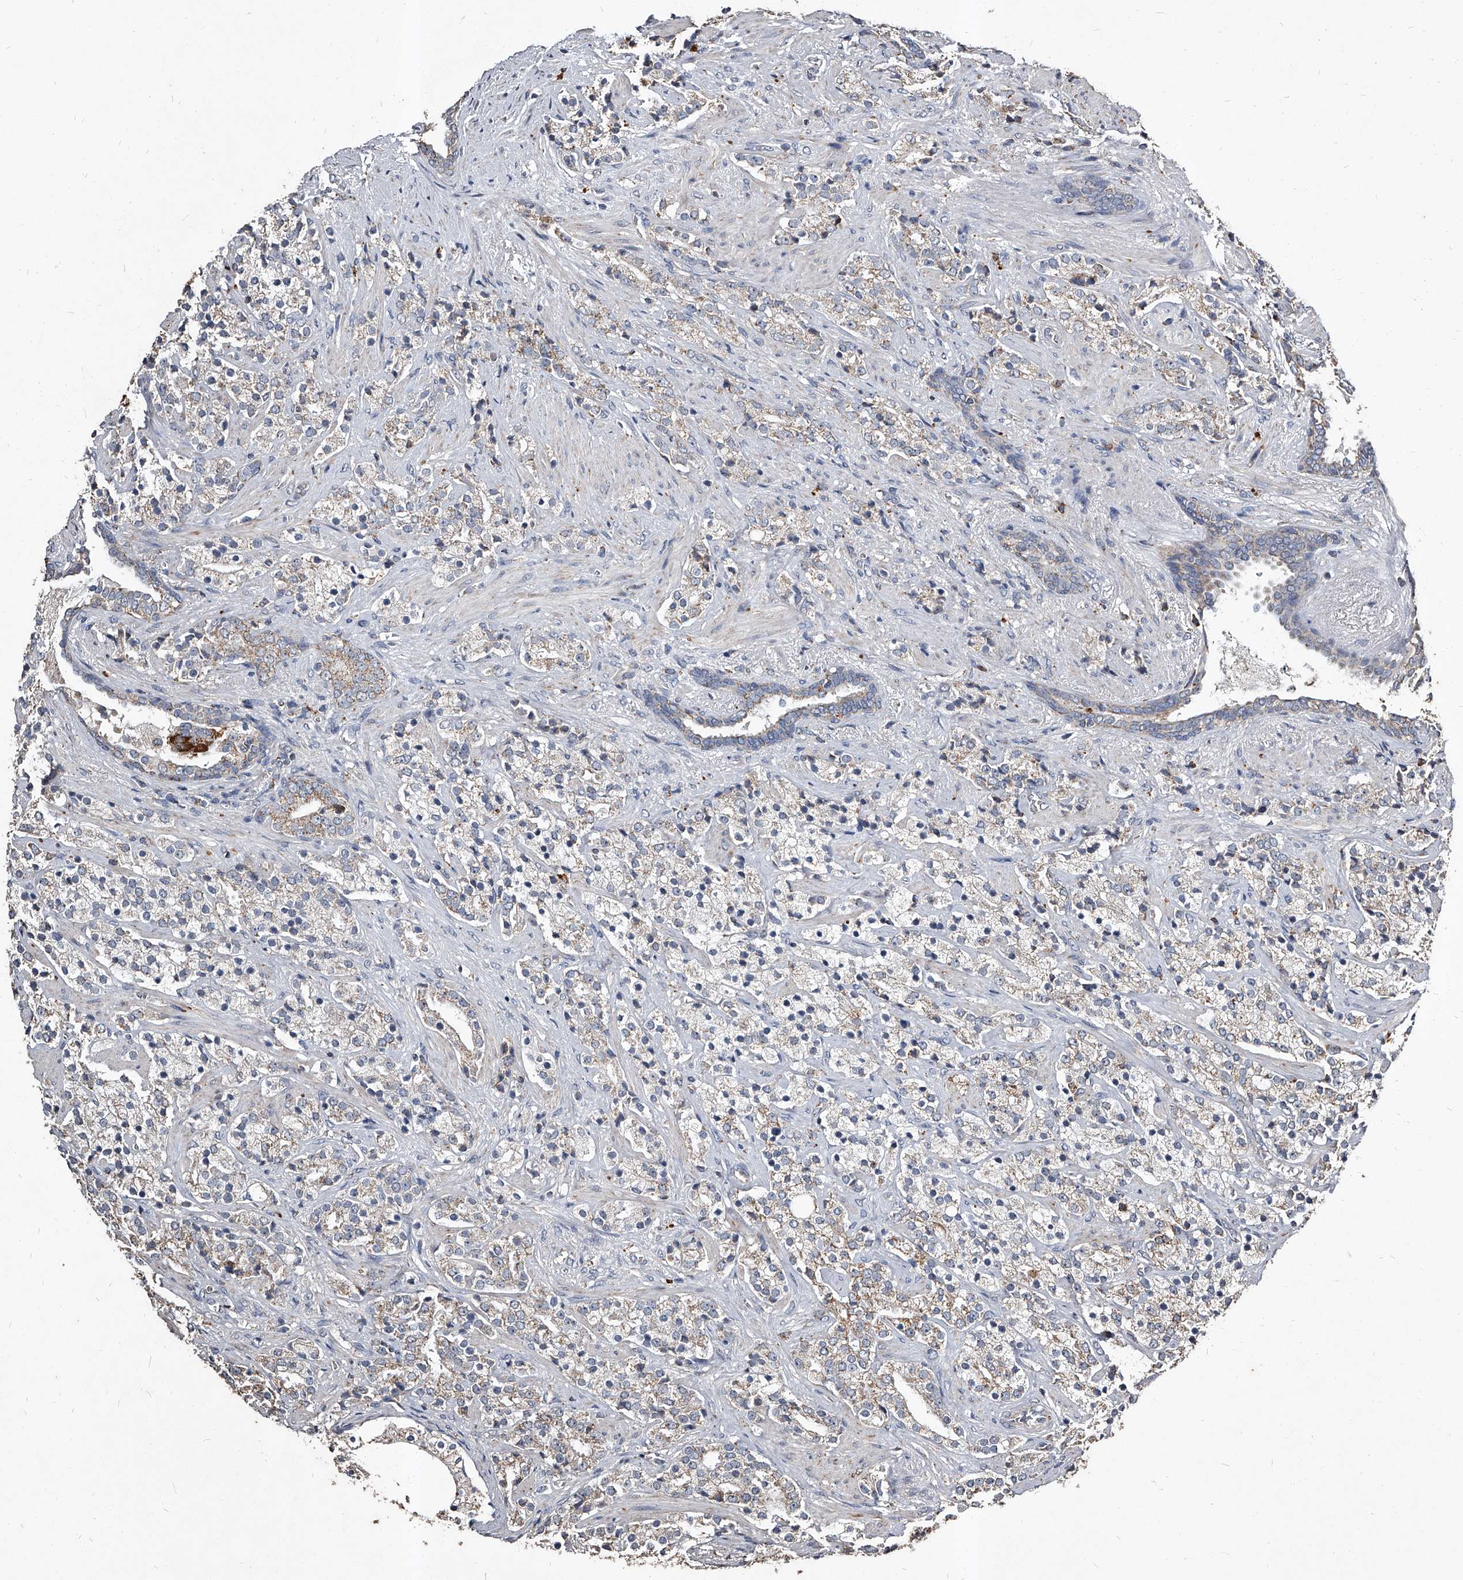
{"staining": {"intensity": "weak", "quantity": "25%-75%", "location": "cytoplasmic/membranous"}, "tissue": "prostate cancer", "cell_type": "Tumor cells", "image_type": "cancer", "snomed": [{"axis": "morphology", "description": "Adenocarcinoma, High grade"}, {"axis": "topography", "description": "Prostate"}], "caption": "Prostate cancer stained with IHC displays weak cytoplasmic/membranous positivity in about 25%-75% of tumor cells.", "gene": "GPR183", "patient": {"sex": "male", "age": 71}}